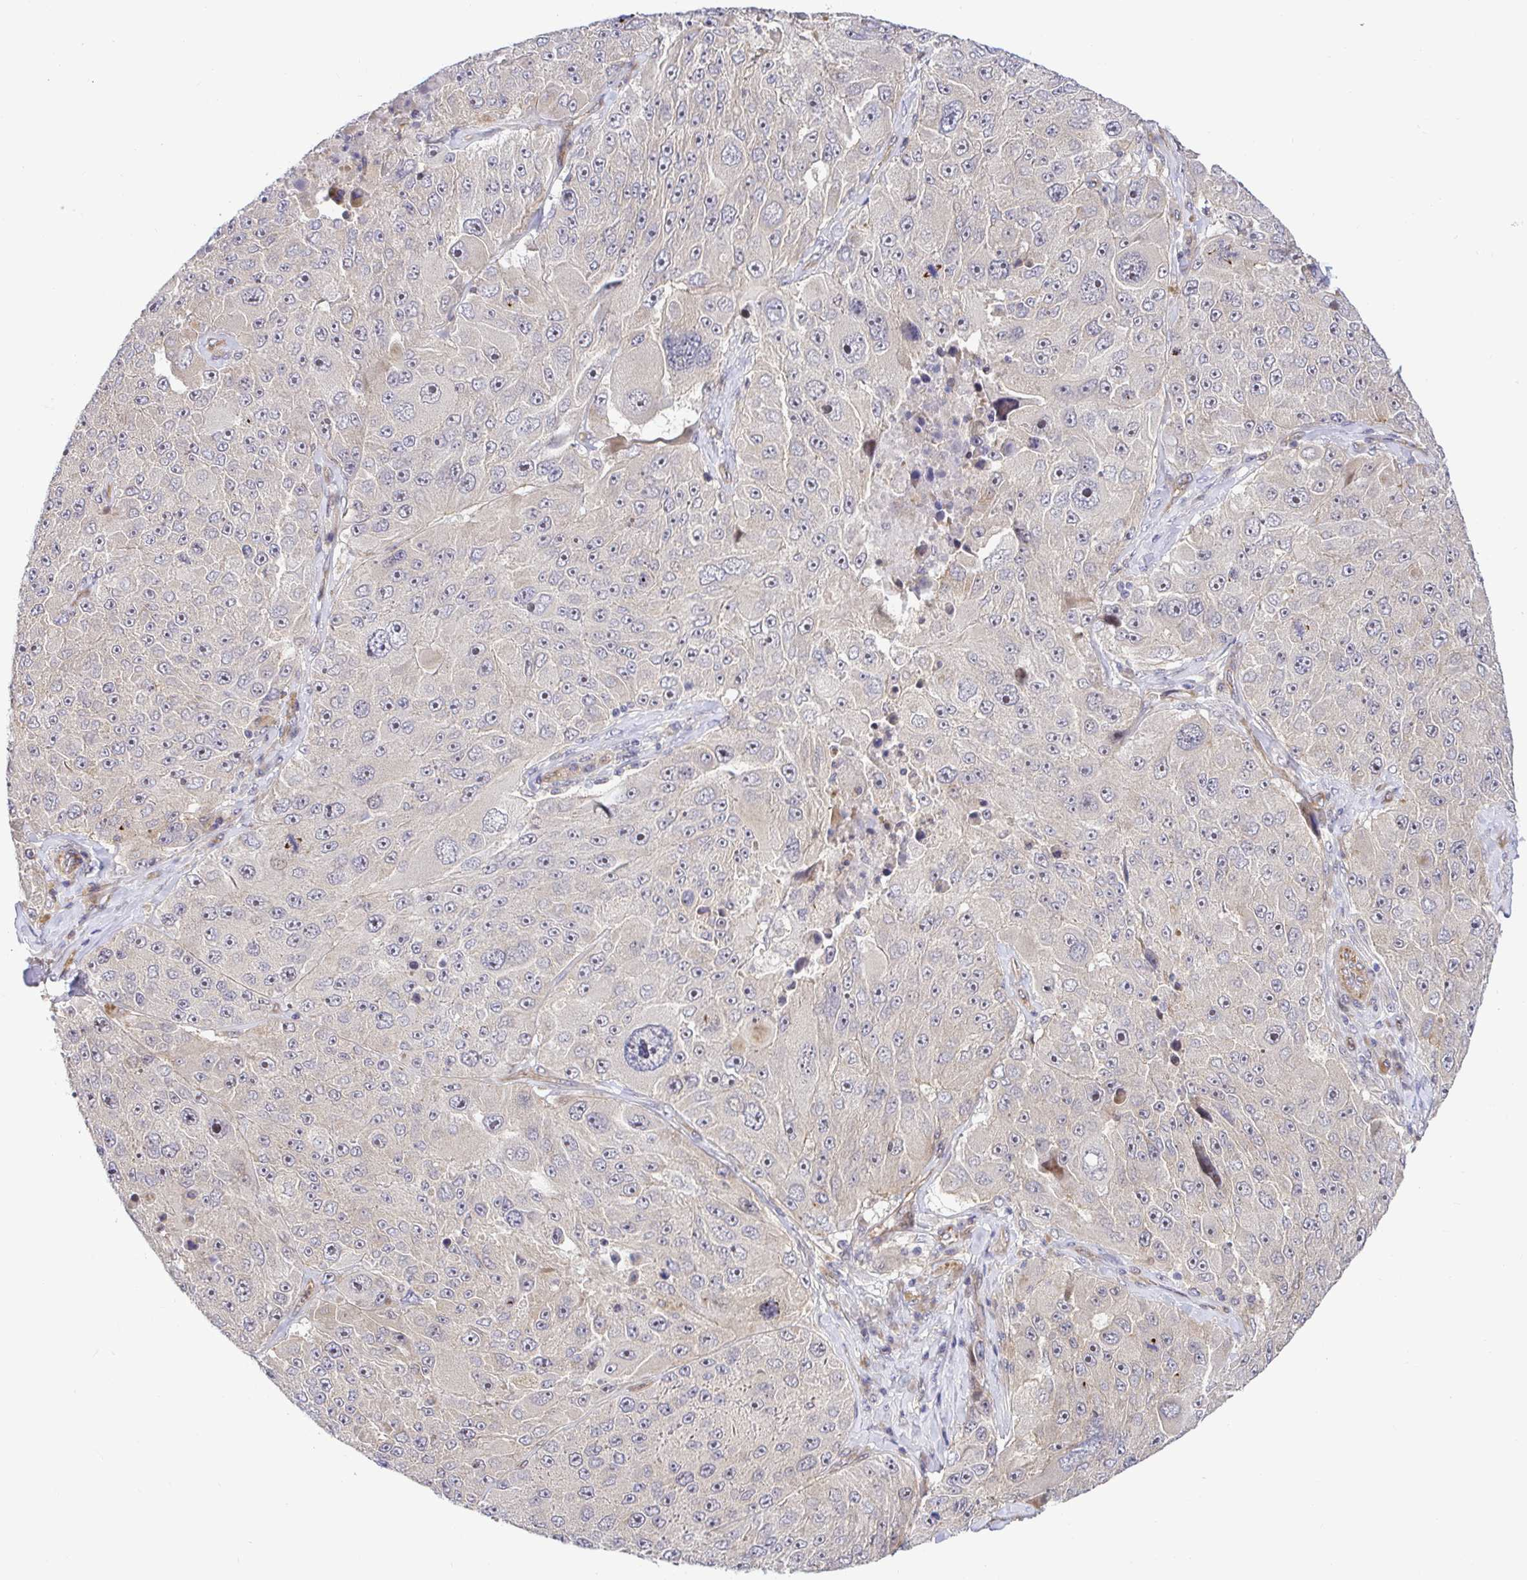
{"staining": {"intensity": "negative", "quantity": "none", "location": "none"}, "tissue": "melanoma", "cell_type": "Tumor cells", "image_type": "cancer", "snomed": [{"axis": "morphology", "description": "Malignant melanoma, Metastatic site"}, {"axis": "topography", "description": "Lymph node"}], "caption": "A high-resolution histopathology image shows immunohistochemistry staining of melanoma, which displays no significant staining in tumor cells.", "gene": "TRIM55", "patient": {"sex": "male", "age": 62}}